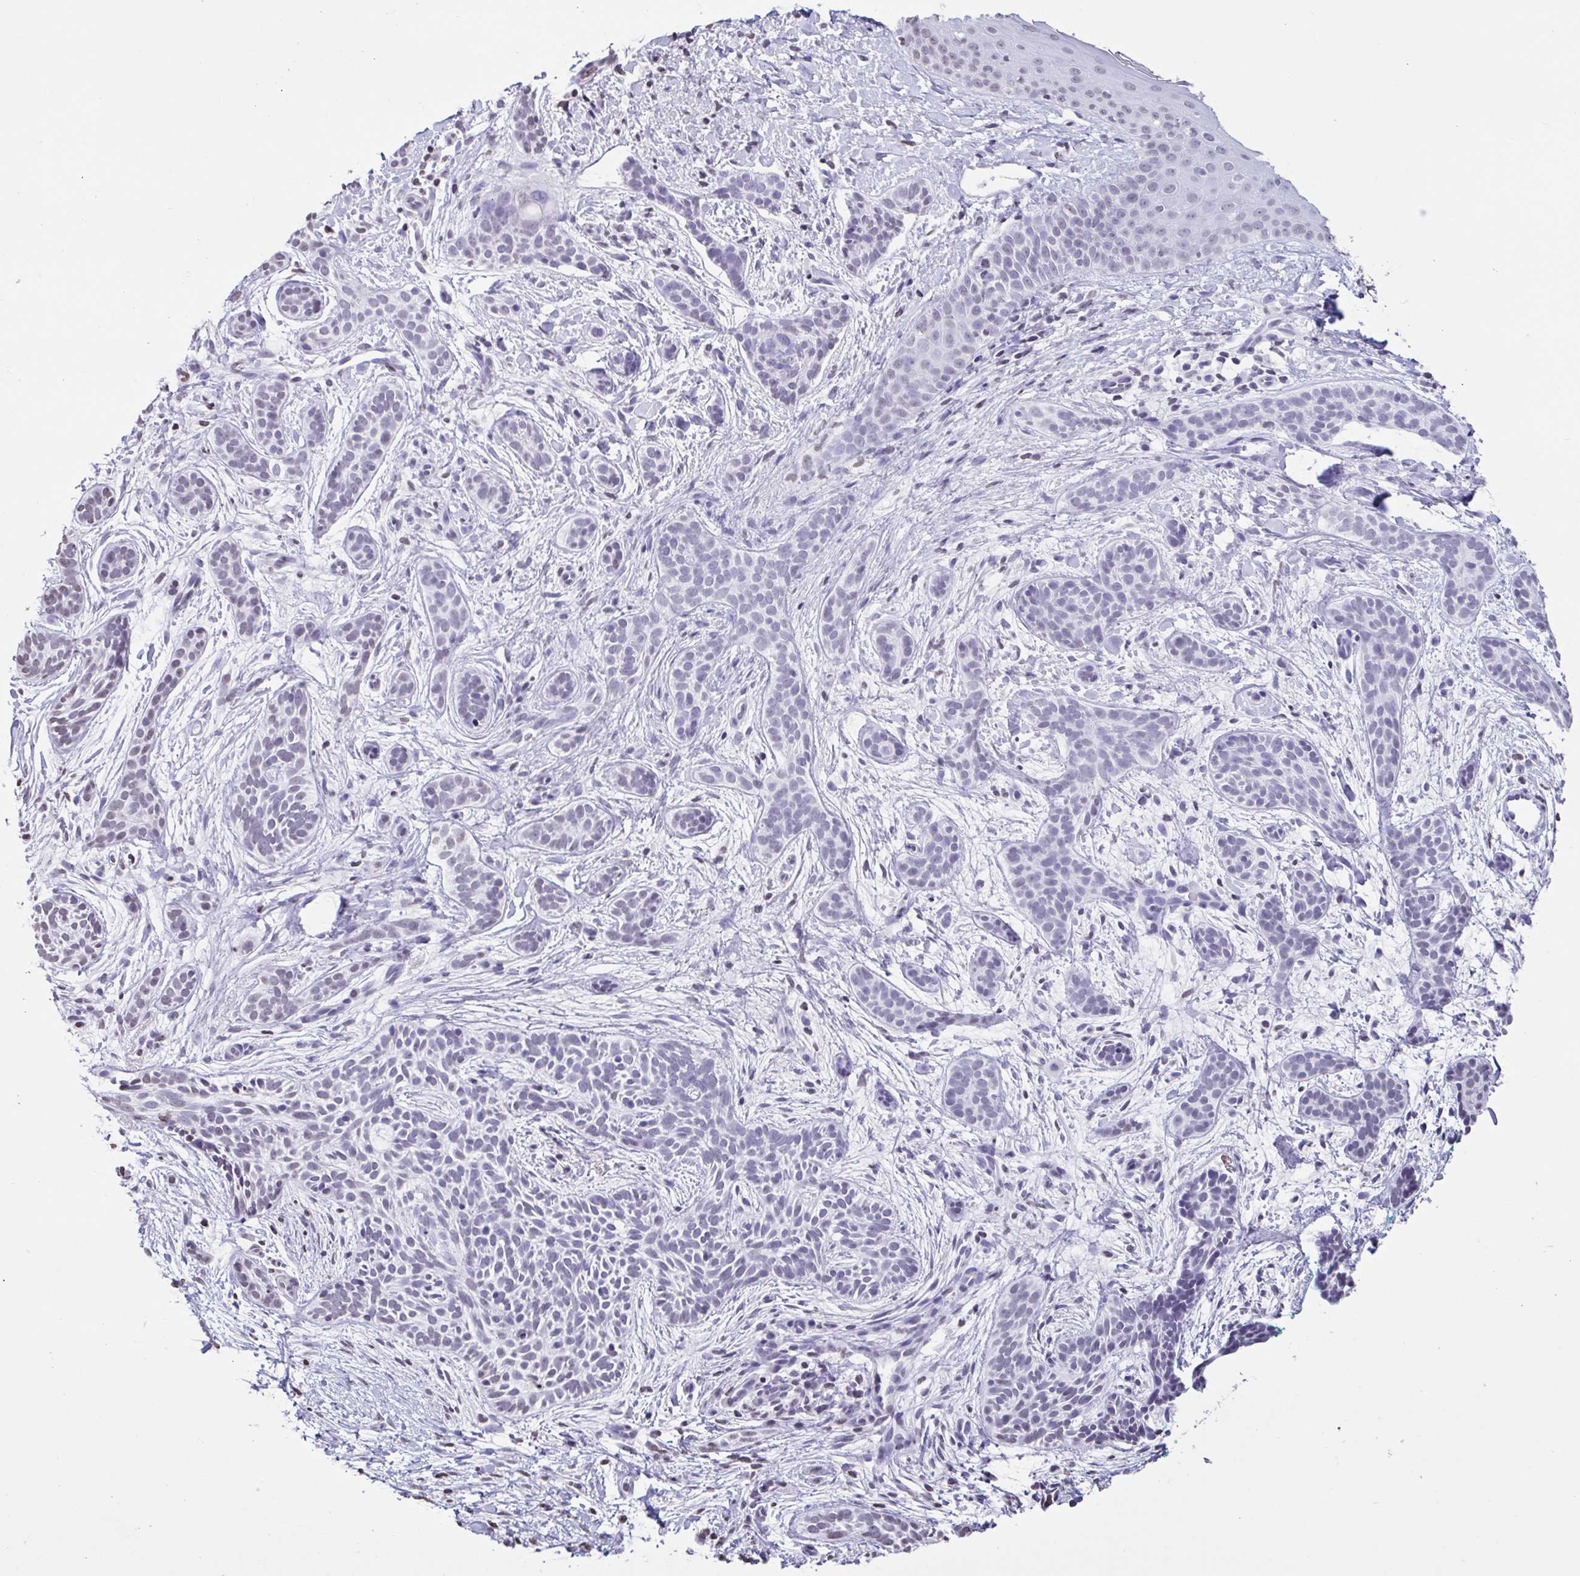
{"staining": {"intensity": "negative", "quantity": "none", "location": "none"}, "tissue": "skin cancer", "cell_type": "Tumor cells", "image_type": "cancer", "snomed": [{"axis": "morphology", "description": "Basal cell carcinoma"}, {"axis": "topography", "description": "Skin"}], "caption": "This is an immunohistochemistry (IHC) photomicrograph of skin basal cell carcinoma. There is no positivity in tumor cells.", "gene": "VCY1B", "patient": {"sex": "male", "age": 63}}